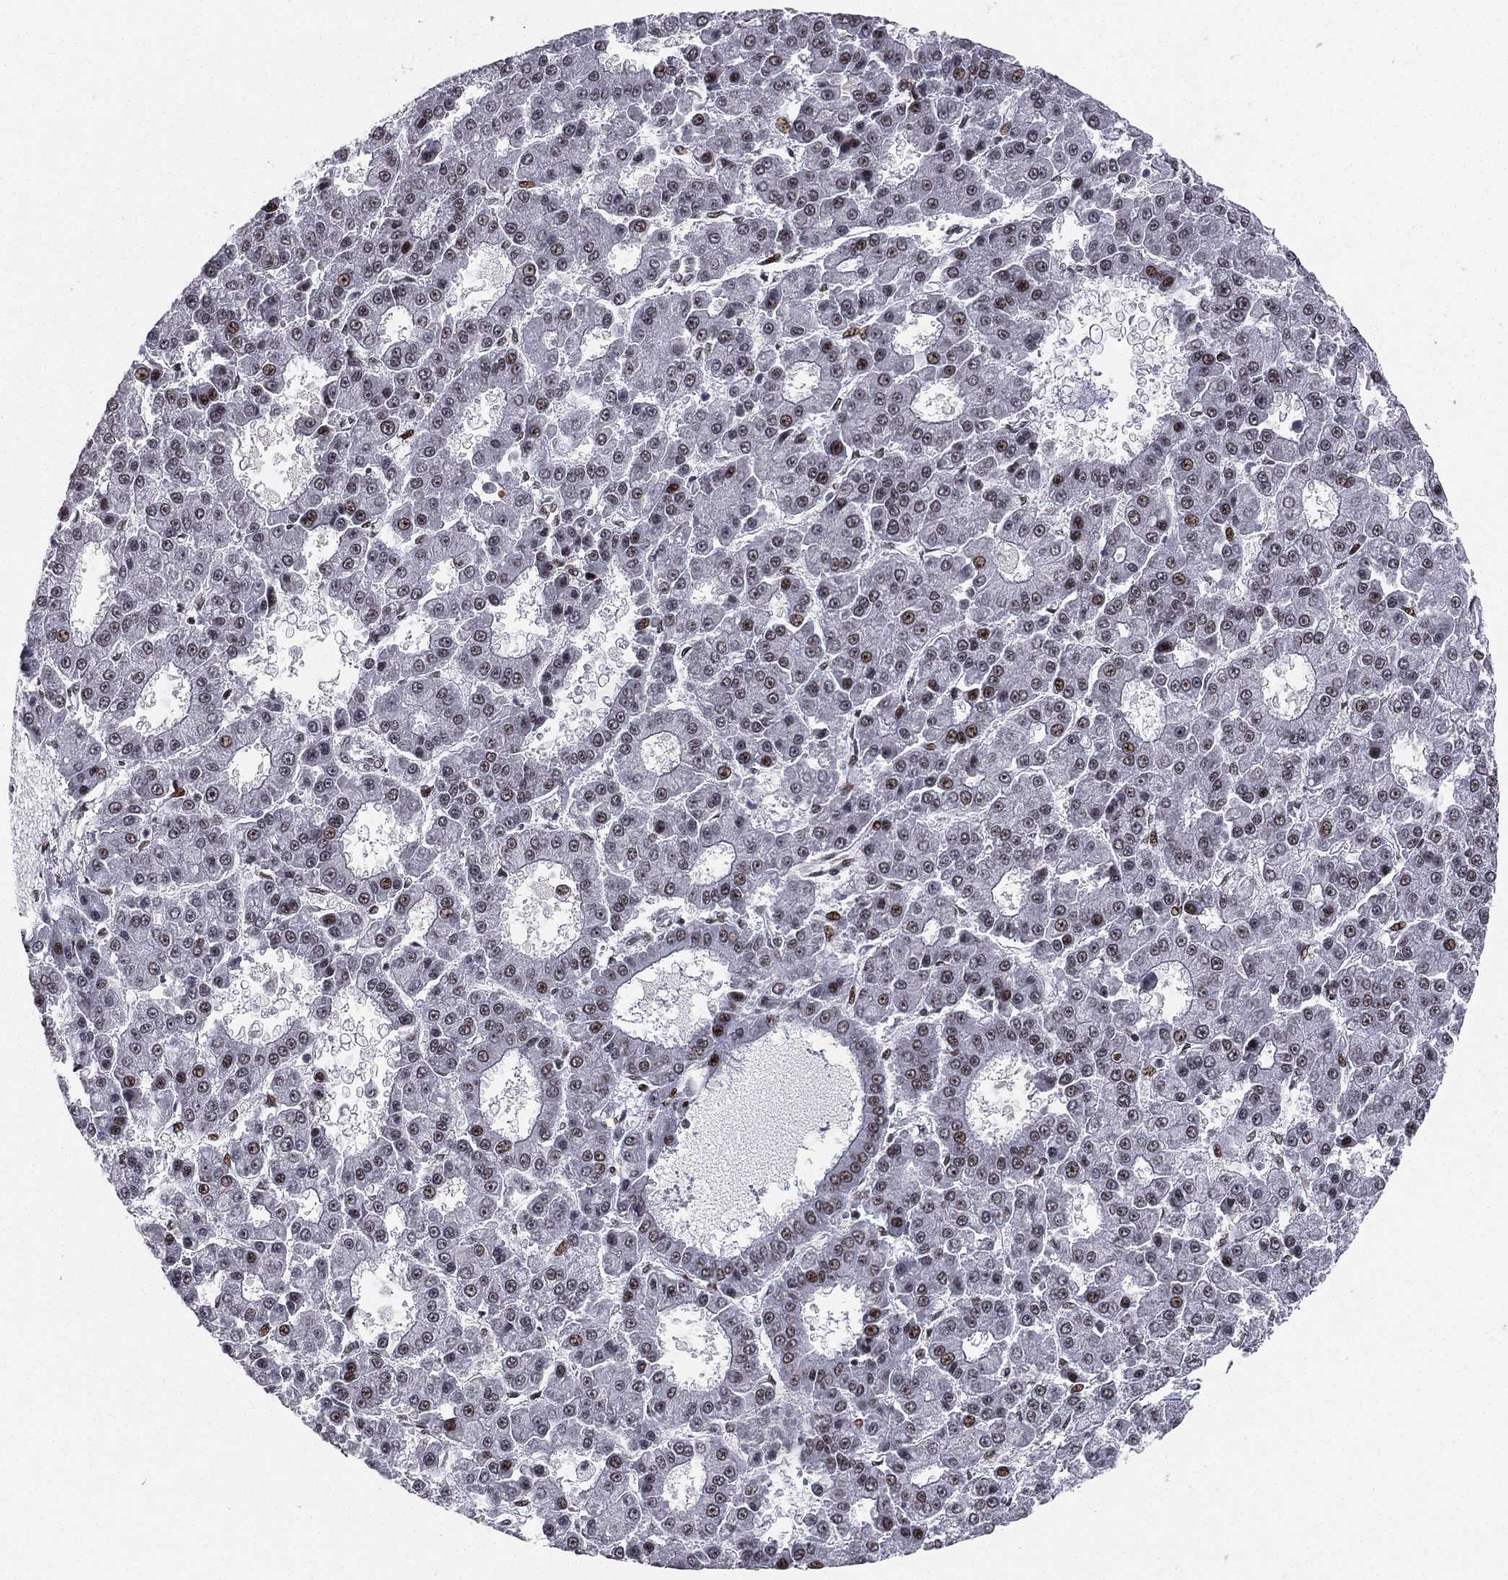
{"staining": {"intensity": "moderate", "quantity": "<25%", "location": "nuclear"}, "tissue": "liver cancer", "cell_type": "Tumor cells", "image_type": "cancer", "snomed": [{"axis": "morphology", "description": "Carcinoma, Hepatocellular, NOS"}, {"axis": "topography", "description": "Liver"}], "caption": "Immunohistochemical staining of liver cancer displays low levels of moderate nuclear positivity in approximately <25% of tumor cells. (Brightfield microscopy of DAB IHC at high magnification).", "gene": "RTF1", "patient": {"sex": "male", "age": 70}}